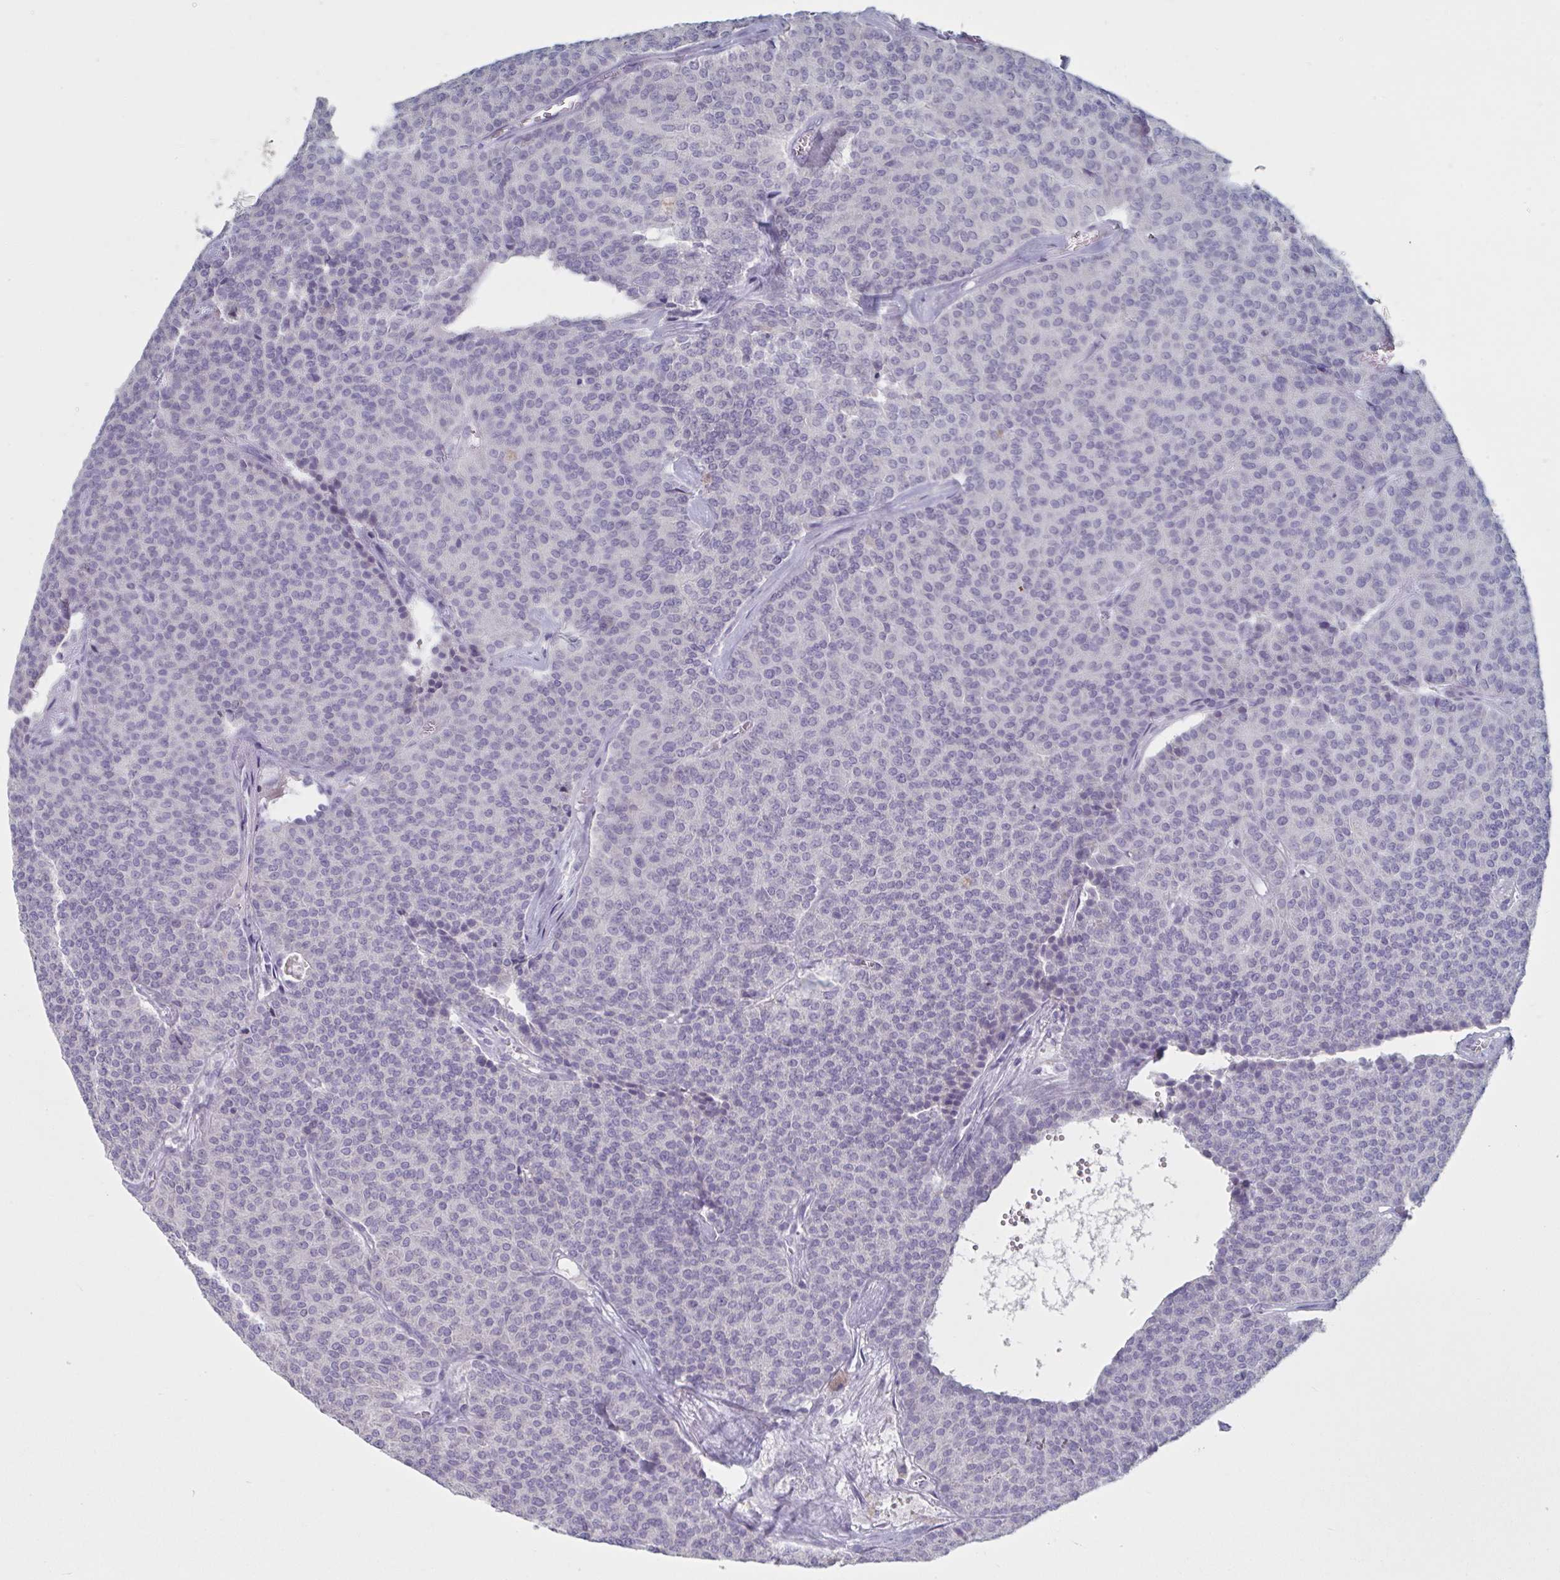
{"staining": {"intensity": "negative", "quantity": "none", "location": "none"}, "tissue": "carcinoid", "cell_type": "Tumor cells", "image_type": "cancer", "snomed": [{"axis": "morphology", "description": "Carcinoid, malignant, NOS"}, {"axis": "topography", "description": "Lung"}], "caption": "Protein analysis of carcinoid (malignant) exhibits no significant expression in tumor cells. The staining was performed using DAB to visualize the protein expression in brown, while the nuclei were stained in blue with hematoxylin (Magnification: 20x).", "gene": "NDUFC2", "patient": {"sex": "male", "age": 61}}